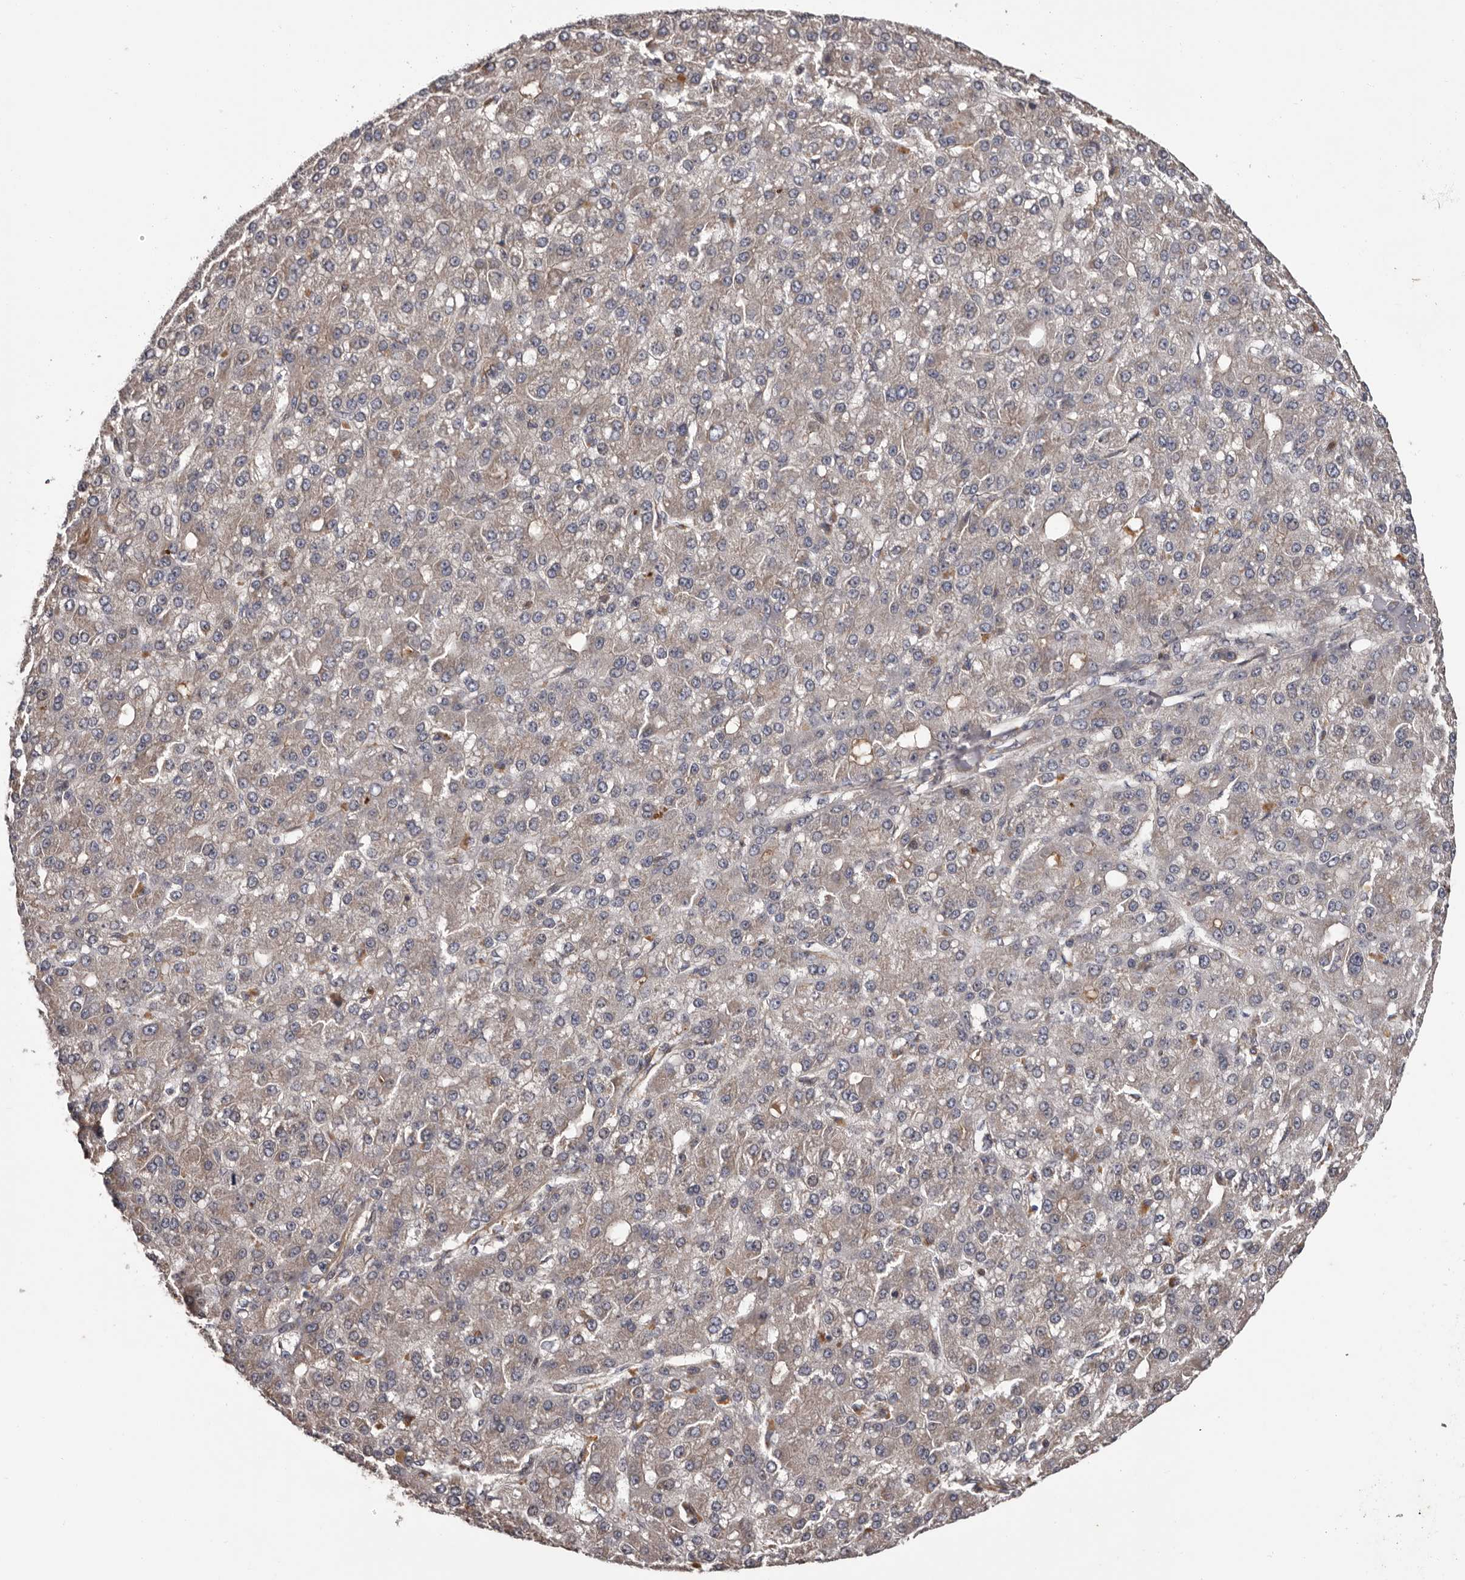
{"staining": {"intensity": "negative", "quantity": "none", "location": "none"}, "tissue": "liver cancer", "cell_type": "Tumor cells", "image_type": "cancer", "snomed": [{"axis": "morphology", "description": "Carcinoma, Hepatocellular, NOS"}, {"axis": "topography", "description": "Liver"}], "caption": "An immunohistochemistry (IHC) micrograph of hepatocellular carcinoma (liver) is shown. There is no staining in tumor cells of hepatocellular carcinoma (liver). Brightfield microscopy of immunohistochemistry (IHC) stained with DAB (brown) and hematoxylin (blue), captured at high magnification.", "gene": "PRKD1", "patient": {"sex": "male", "age": 67}}